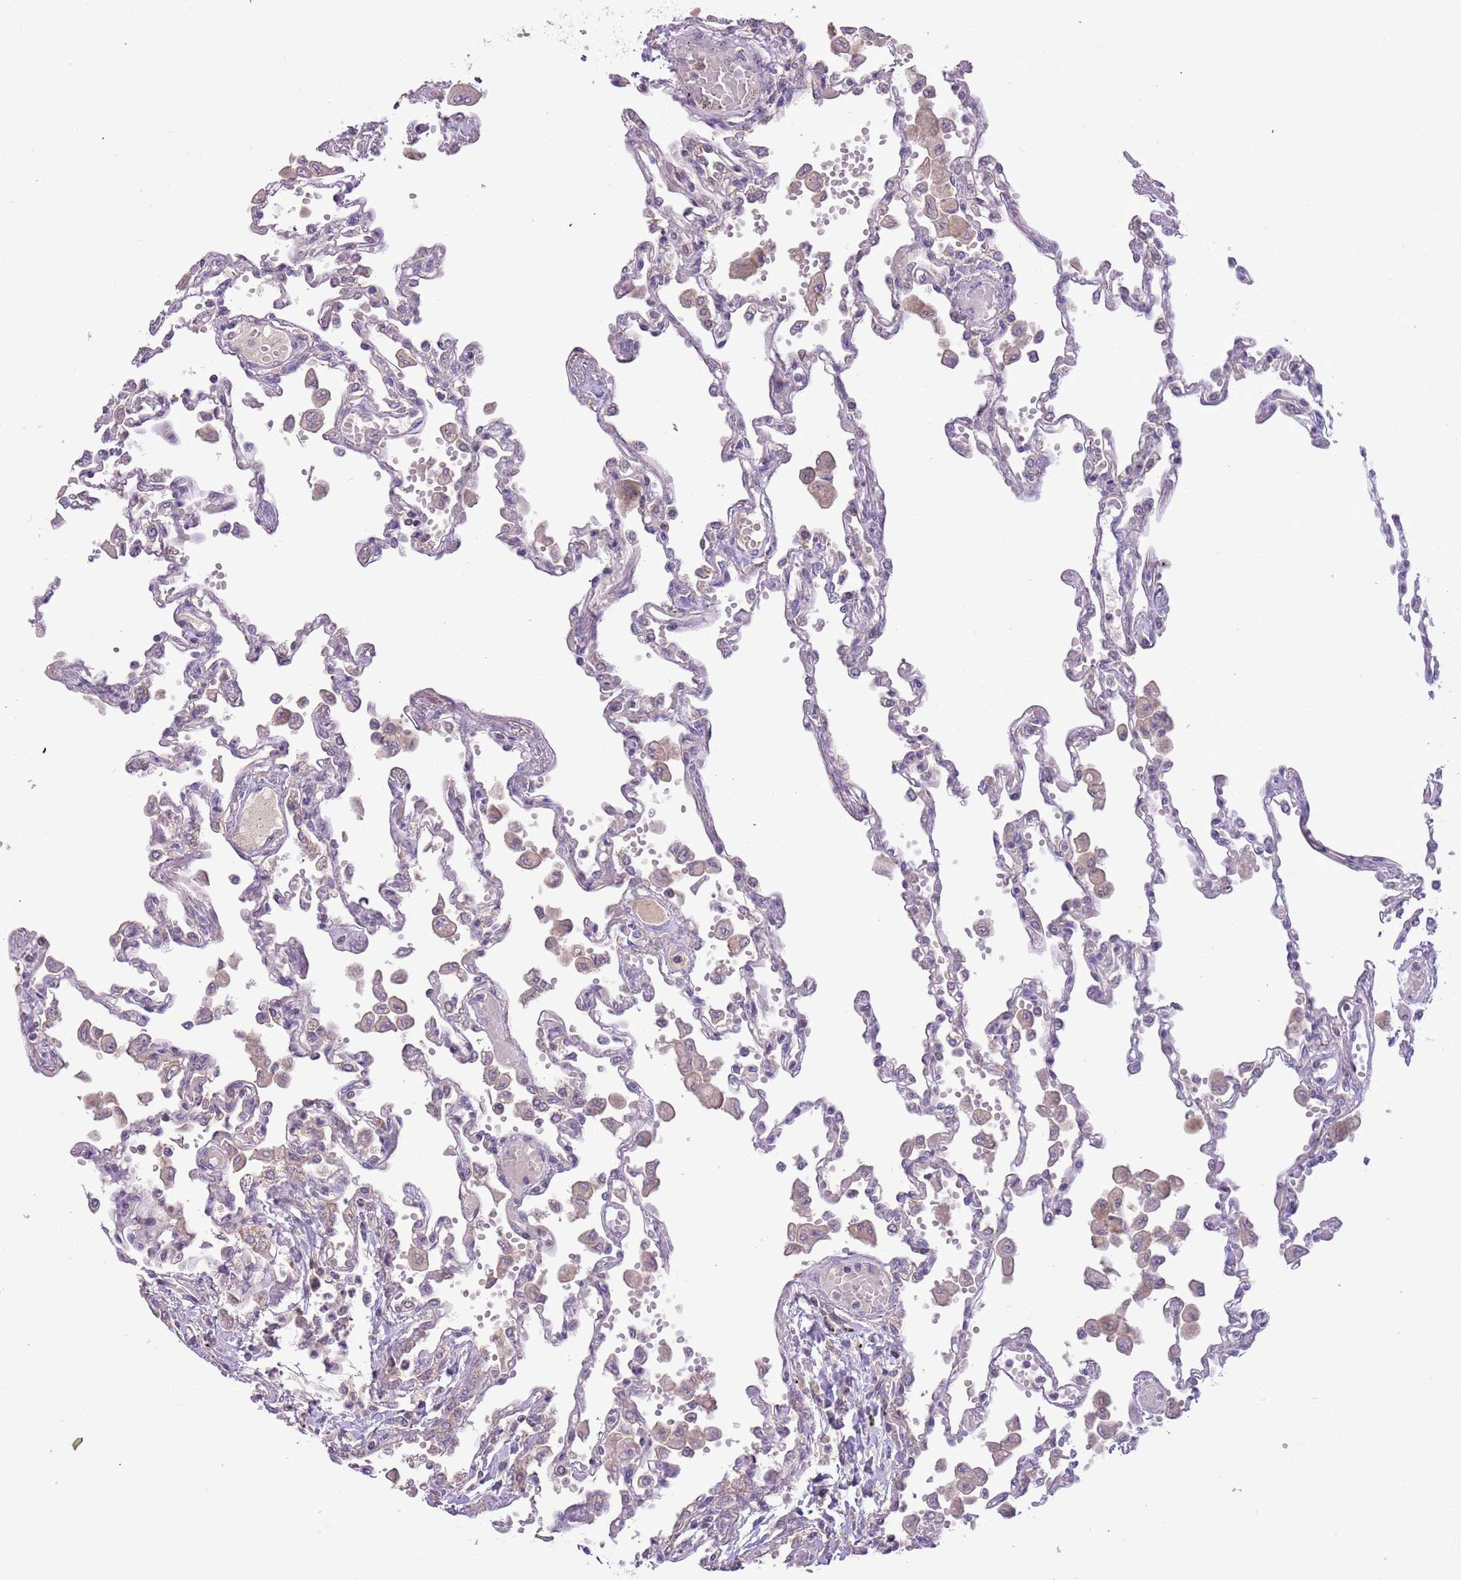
{"staining": {"intensity": "negative", "quantity": "none", "location": "none"}, "tissue": "lung", "cell_type": "Alveolar cells", "image_type": "normal", "snomed": [{"axis": "morphology", "description": "Normal tissue, NOS"}, {"axis": "topography", "description": "Bronchus"}, {"axis": "topography", "description": "Lung"}], "caption": "DAB (3,3'-diaminobenzidine) immunohistochemical staining of unremarkable lung displays no significant staining in alveolar cells. (DAB (3,3'-diaminobenzidine) IHC with hematoxylin counter stain).", "gene": "SHROOM3", "patient": {"sex": "female", "age": 49}}